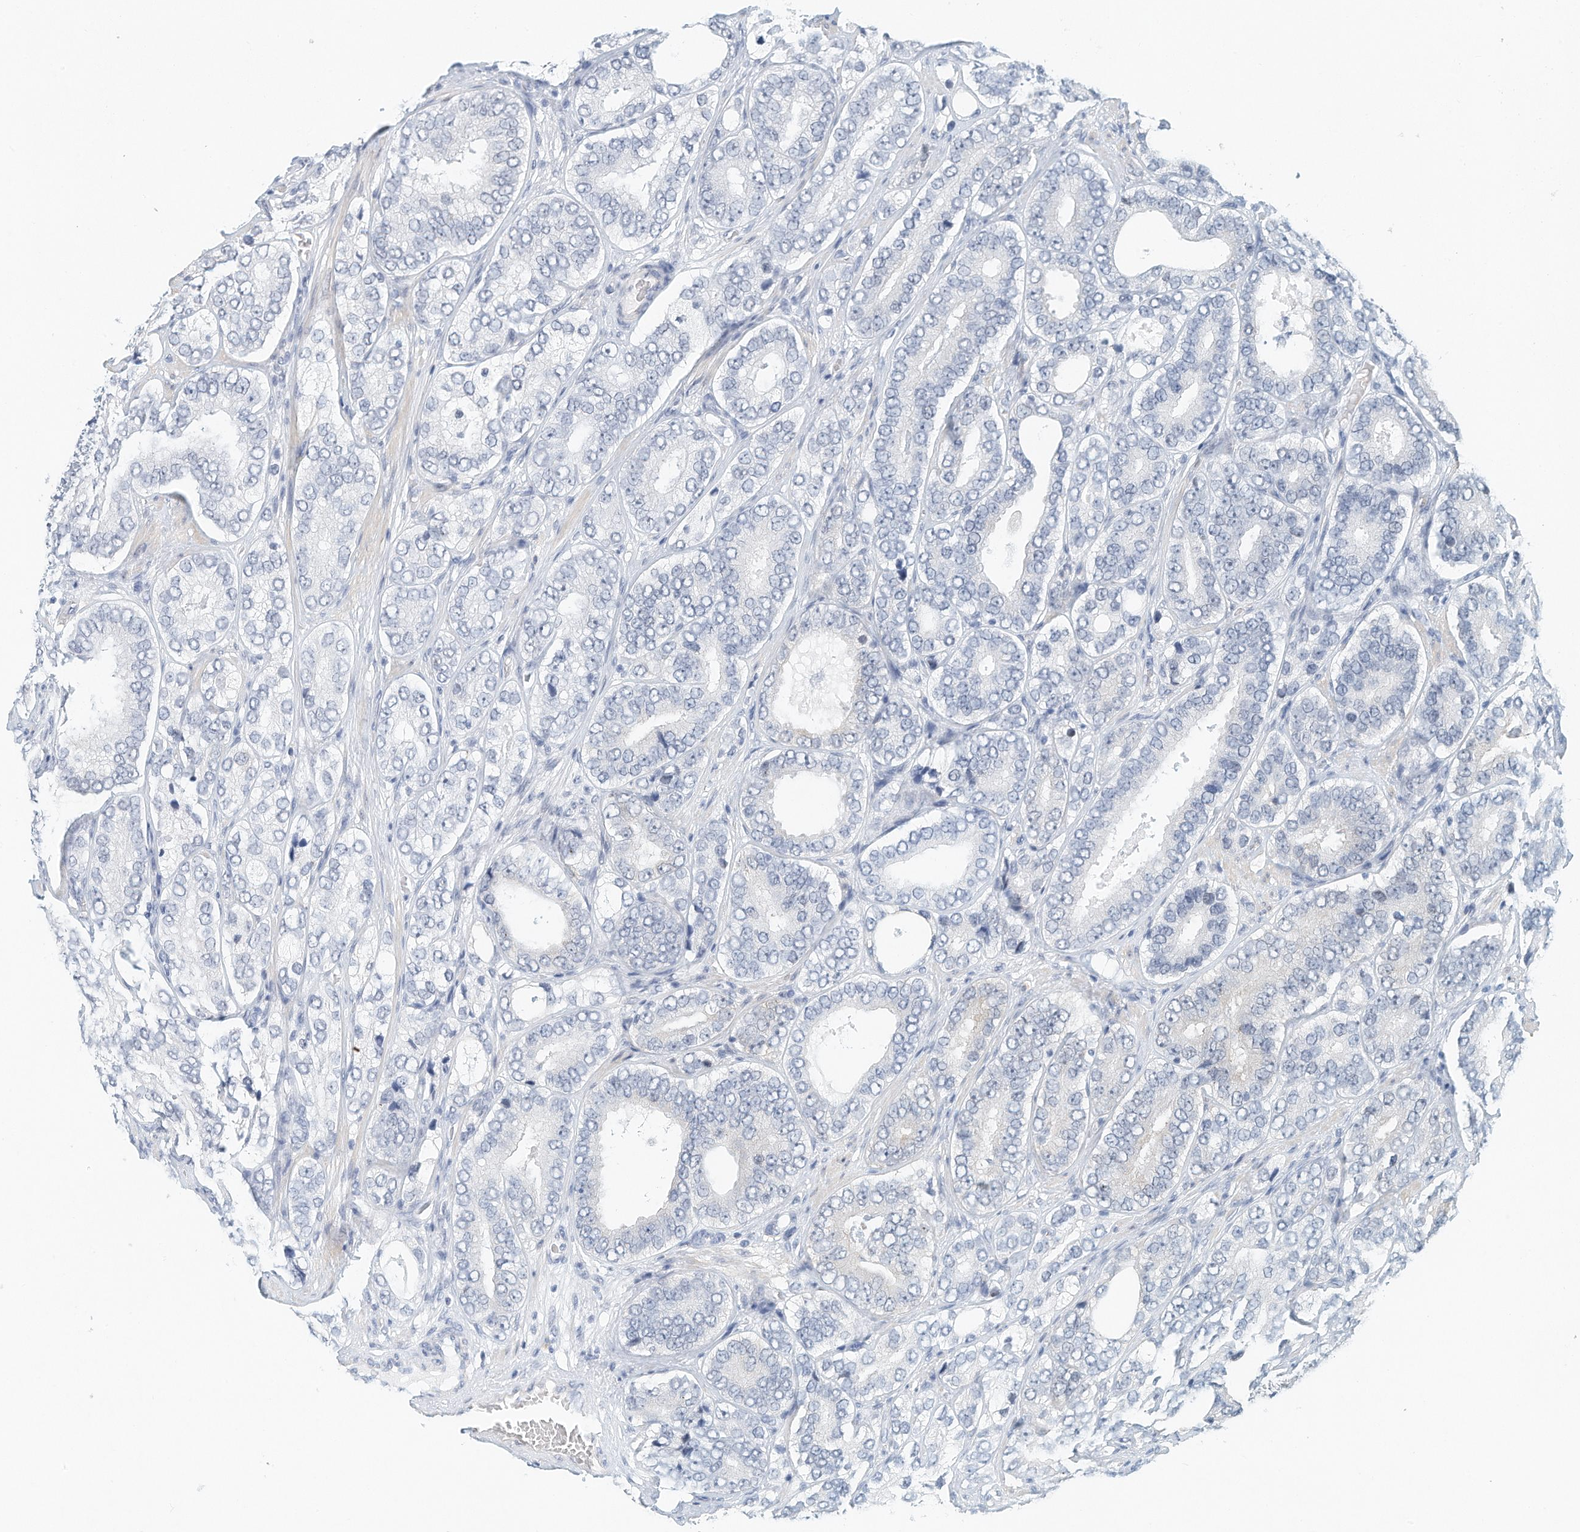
{"staining": {"intensity": "negative", "quantity": "none", "location": "none"}, "tissue": "prostate cancer", "cell_type": "Tumor cells", "image_type": "cancer", "snomed": [{"axis": "morphology", "description": "Adenocarcinoma, High grade"}, {"axis": "topography", "description": "Prostate"}], "caption": "Protein analysis of high-grade adenocarcinoma (prostate) reveals no significant expression in tumor cells.", "gene": "ARHGAP28", "patient": {"sex": "male", "age": 56}}